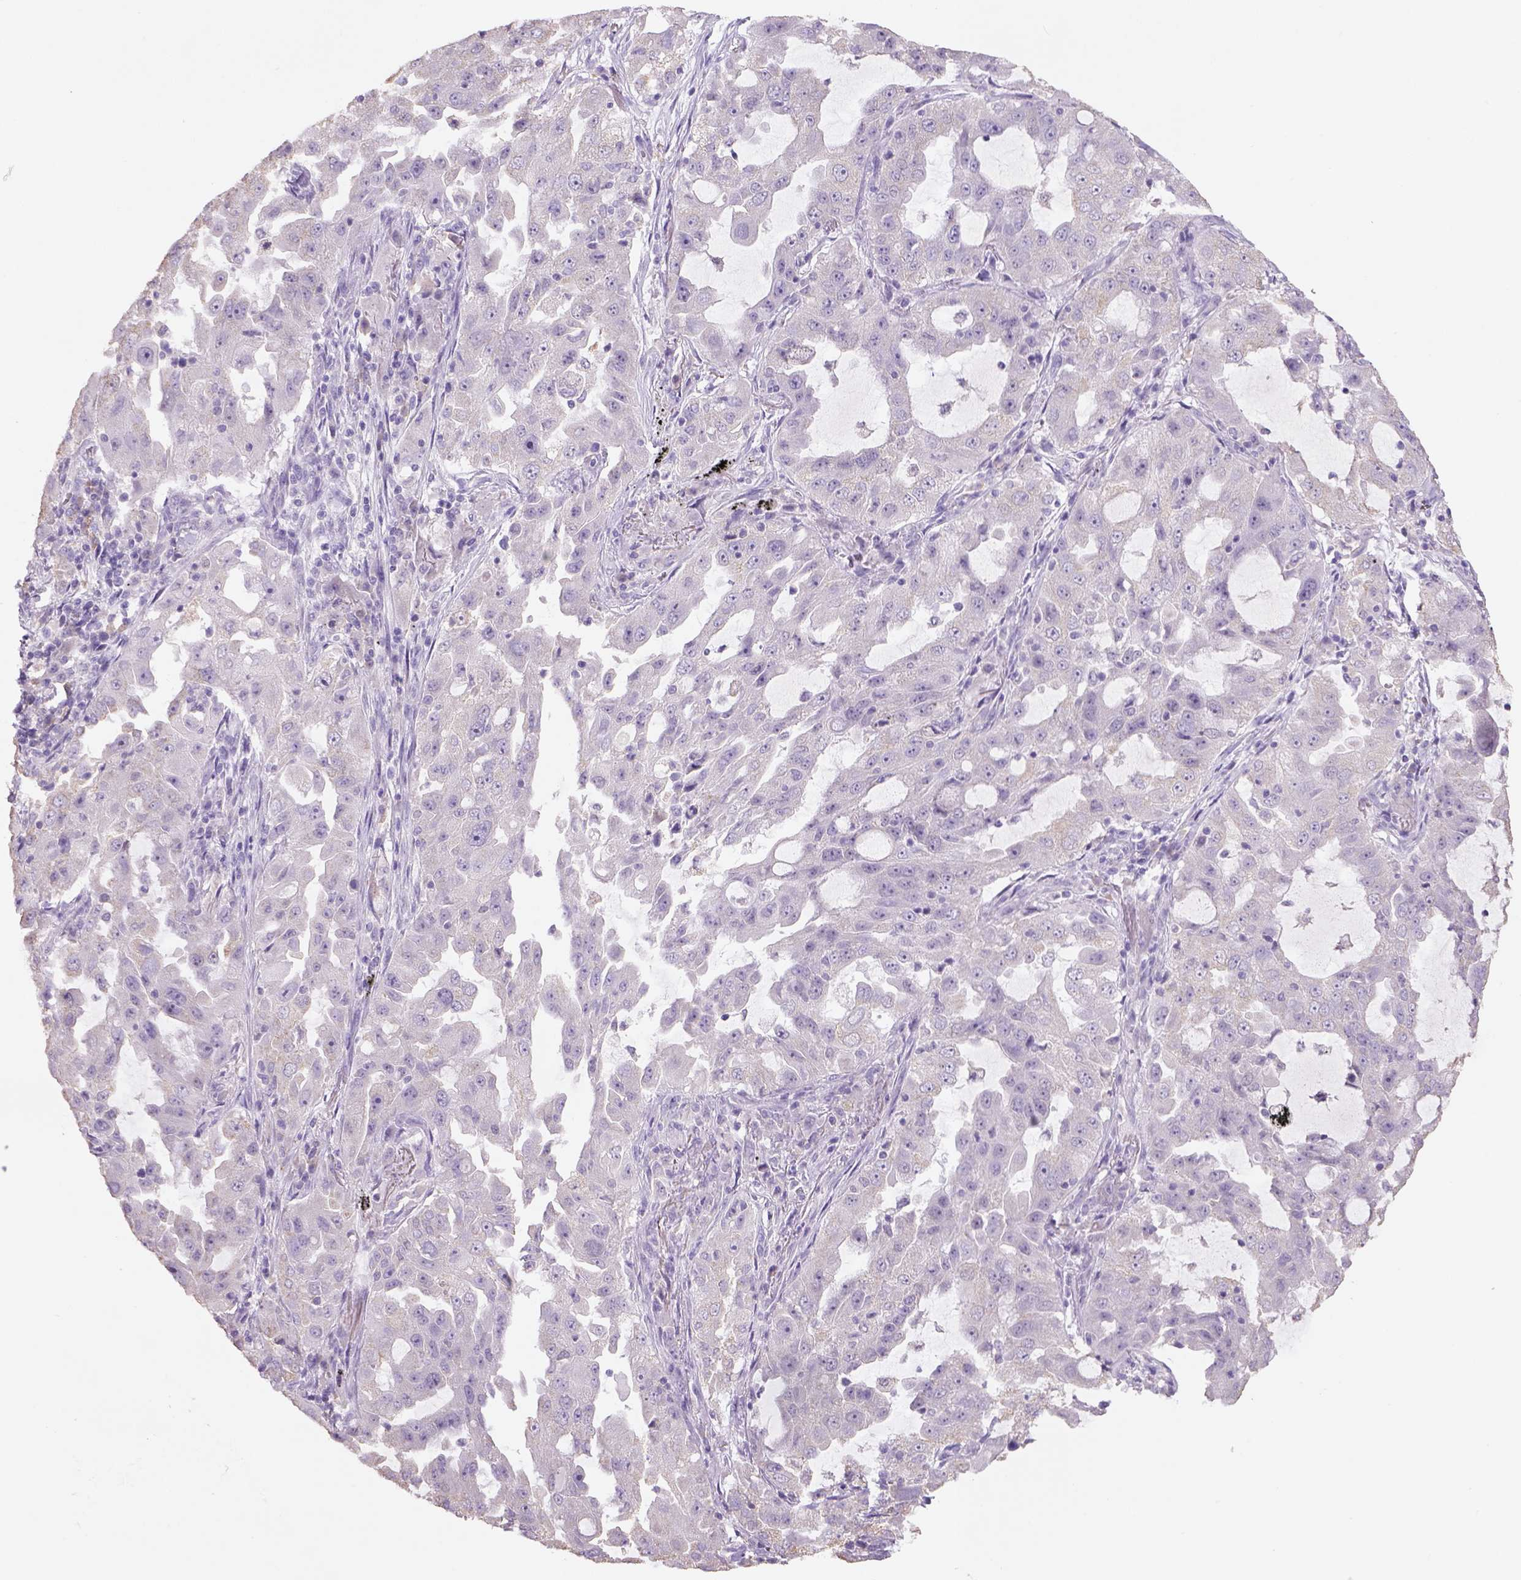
{"staining": {"intensity": "negative", "quantity": "none", "location": "none"}, "tissue": "lung cancer", "cell_type": "Tumor cells", "image_type": "cancer", "snomed": [{"axis": "morphology", "description": "Adenocarcinoma, NOS"}, {"axis": "topography", "description": "Lung"}], "caption": "High power microscopy photomicrograph of an immunohistochemistry micrograph of lung cancer (adenocarcinoma), revealing no significant staining in tumor cells. Brightfield microscopy of IHC stained with DAB (brown) and hematoxylin (blue), captured at high magnification.", "gene": "NAALAD2", "patient": {"sex": "female", "age": 61}}